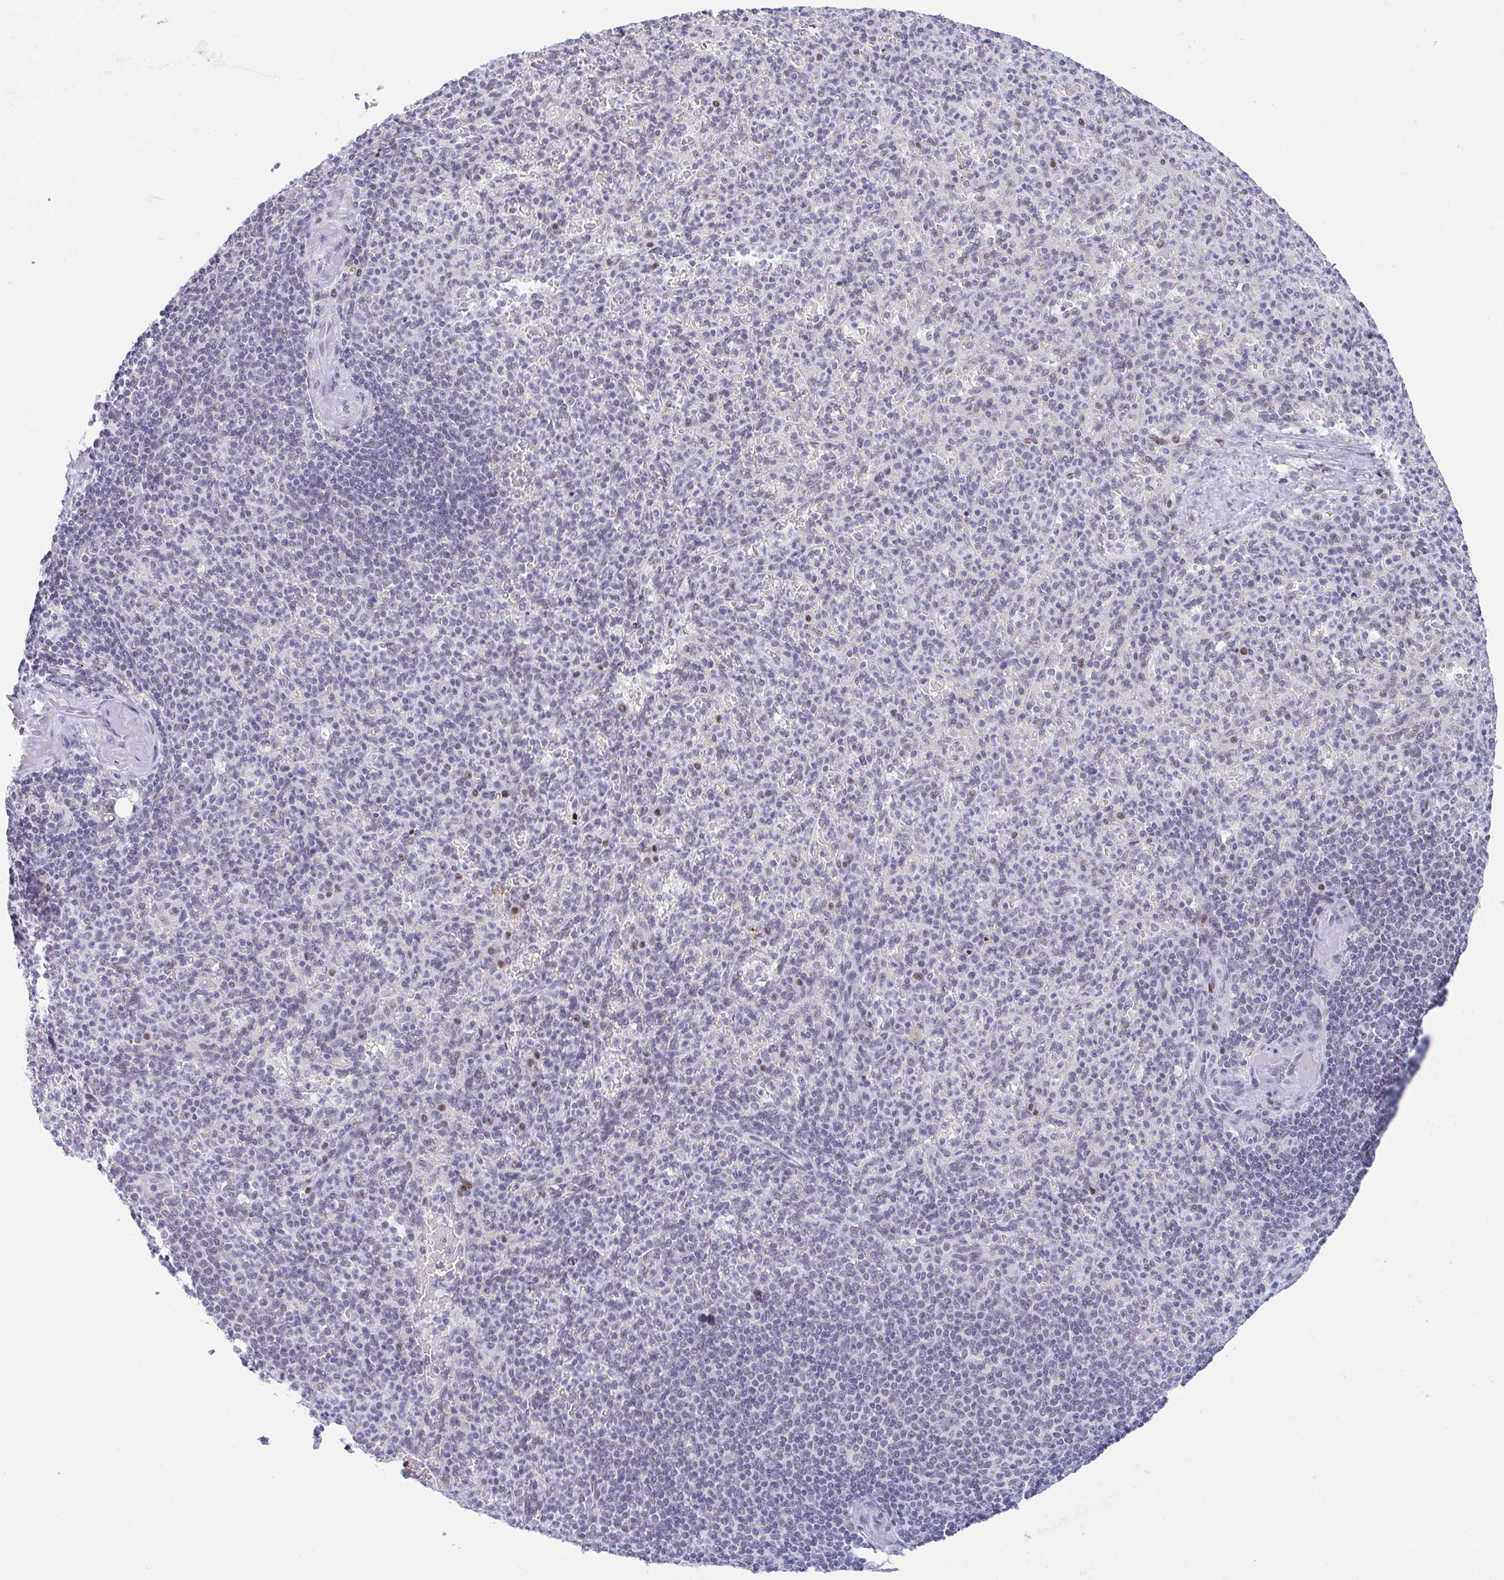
{"staining": {"intensity": "moderate", "quantity": "<25%", "location": "nuclear"}, "tissue": "spleen", "cell_type": "Cells in red pulp", "image_type": "normal", "snomed": [{"axis": "morphology", "description": "Normal tissue, NOS"}, {"axis": "topography", "description": "Spleen"}], "caption": "This is a micrograph of IHC staining of unremarkable spleen, which shows moderate staining in the nuclear of cells in red pulp.", "gene": "PLG", "patient": {"sex": "female", "age": 74}}